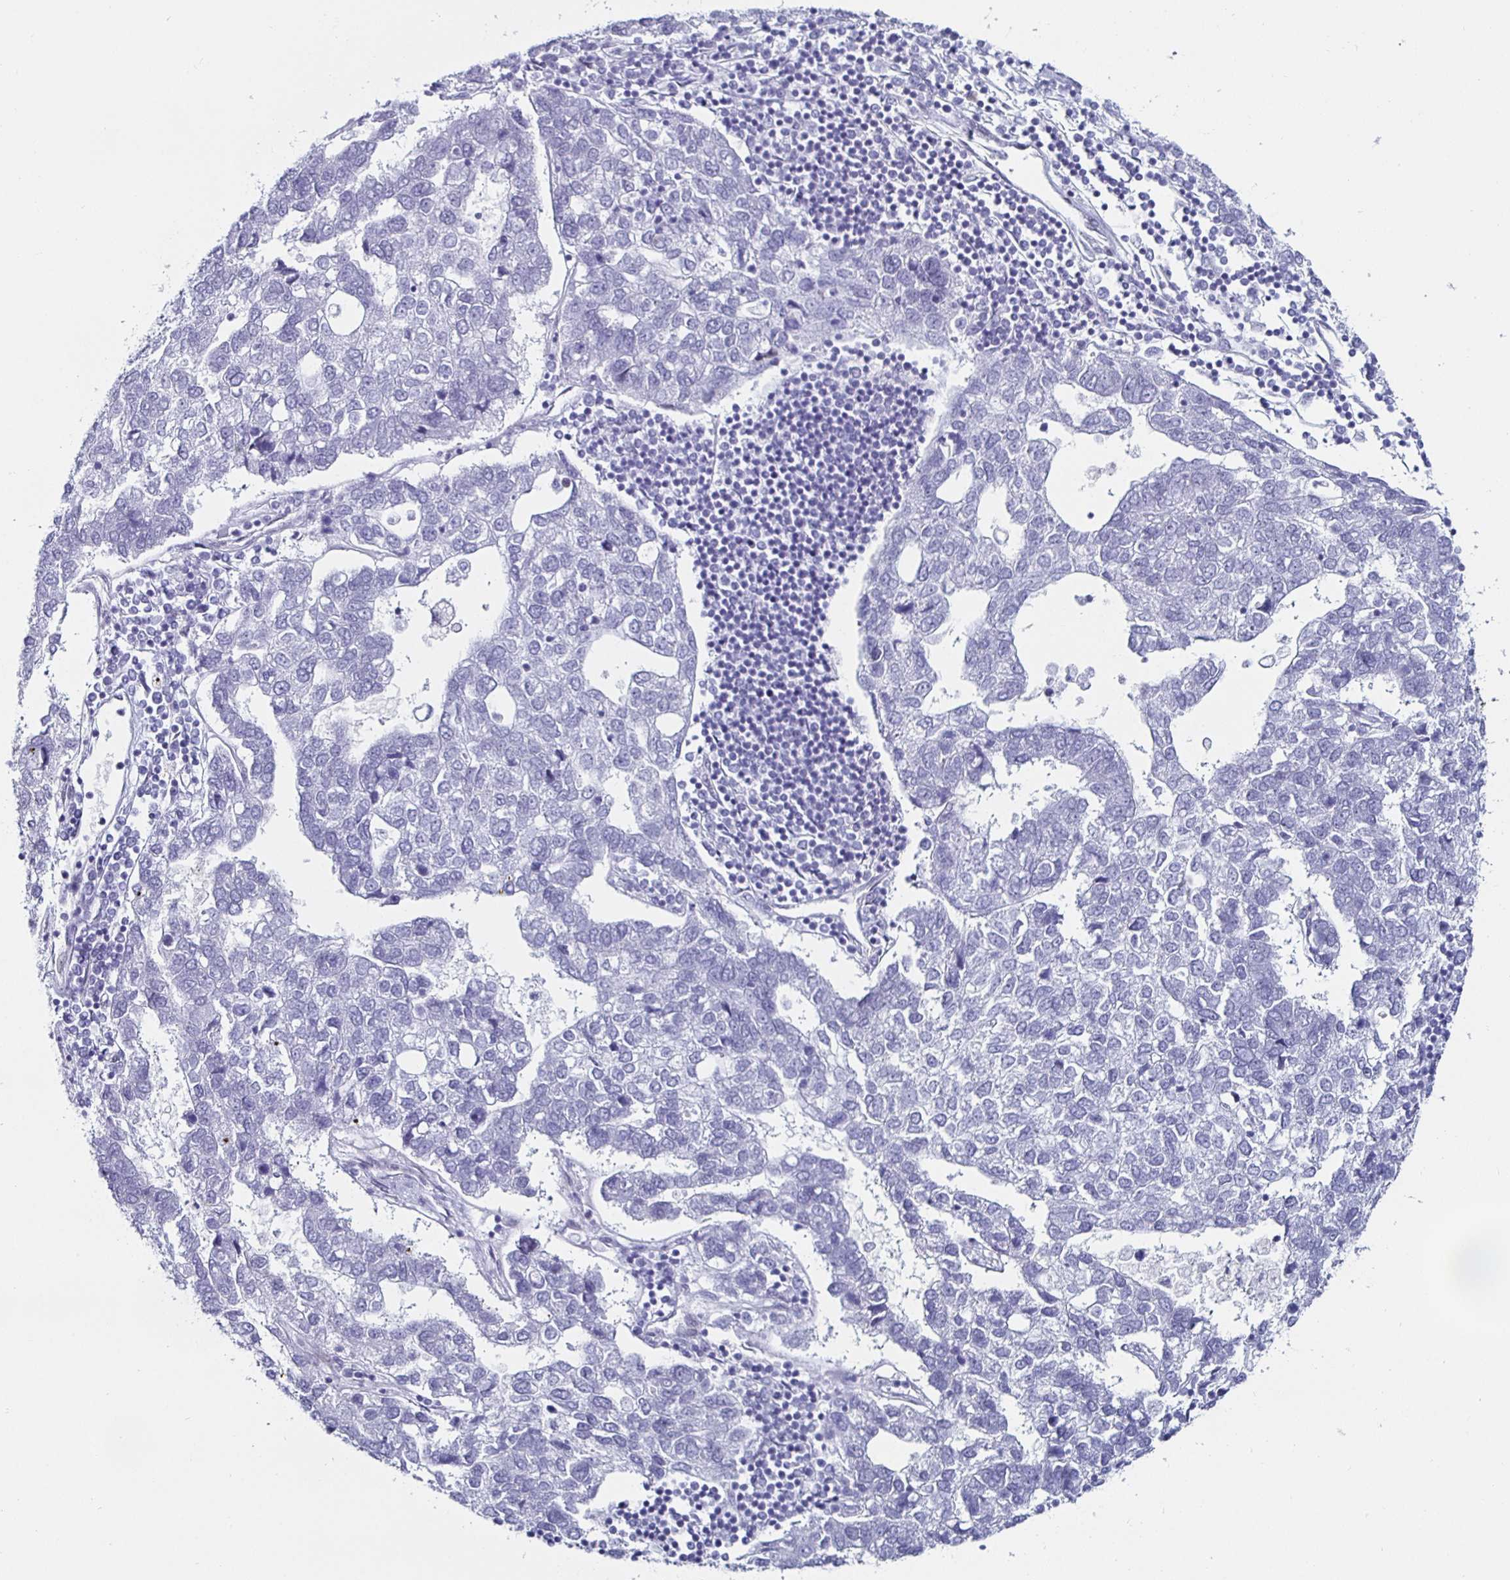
{"staining": {"intensity": "negative", "quantity": "none", "location": "none"}, "tissue": "pancreatic cancer", "cell_type": "Tumor cells", "image_type": "cancer", "snomed": [{"axis": "morphology", "description": "Adenocarcinoma, NOS"}, {"axis": "topography", "description": "Pancreas"}], "caption": "Tumor cells show no significant protein positivity in pancreatic adenocarcinoma.", "gene": "KRT4", "patient": {"sex": "female", "age": 61}}